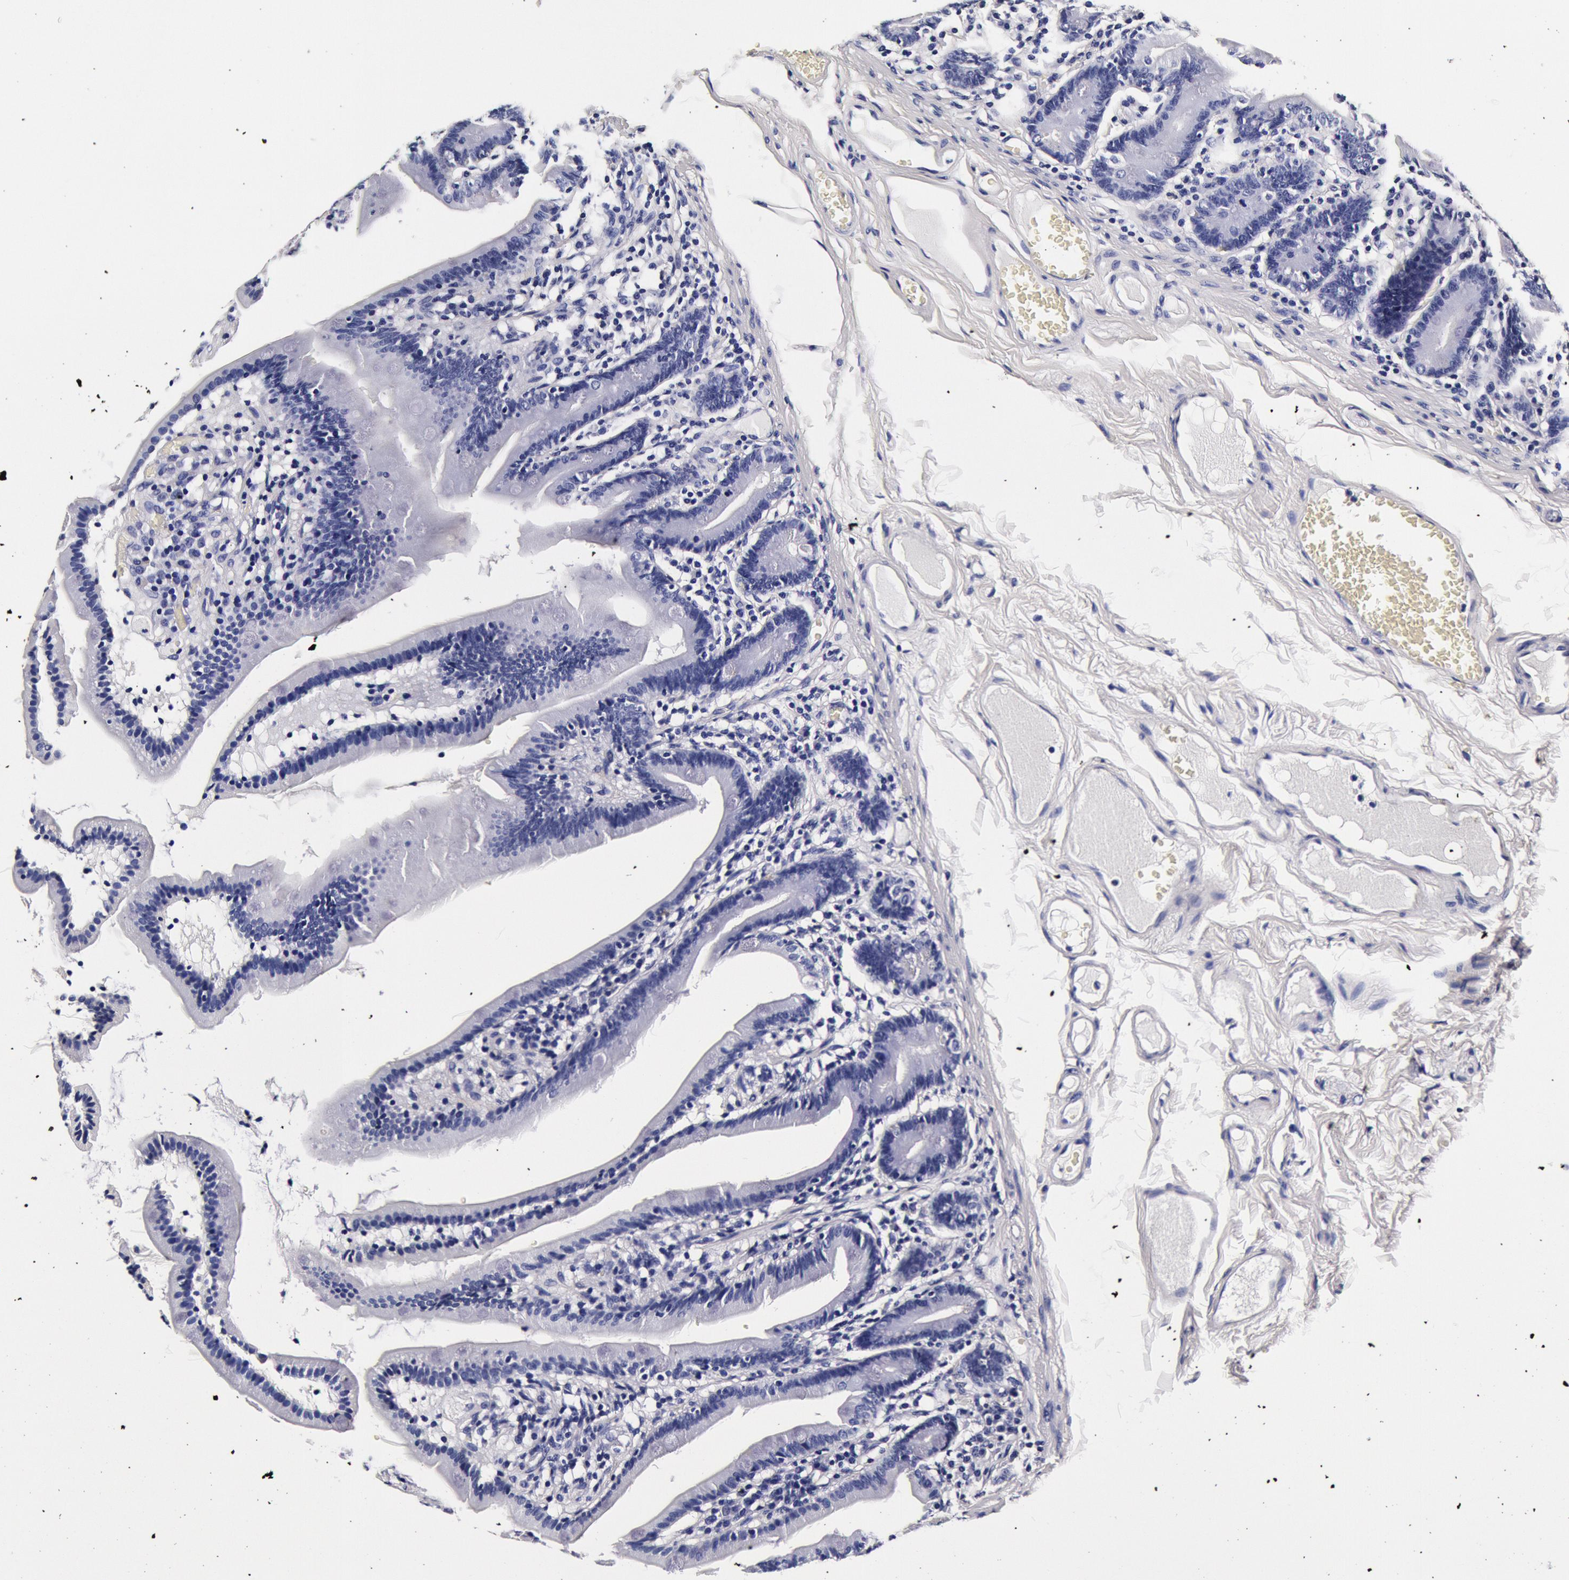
{"staining": {"intensity": "negative", "quantity": "none", "location": "none"}, "tissue": "duodenum", "cell_type": "Glandular cells", "image_type": "normal", "snomed": [{"axis": "morphology", "description": "Normal tissue, NOS"}, {"axis": "topography", "description": "Duodenum"}], "caption": "IHC of unremarkable duodenum exhibits no staining in glandular cells.", "gene": "CCDC22", "patient": {"sex": "female", "age": 75}}